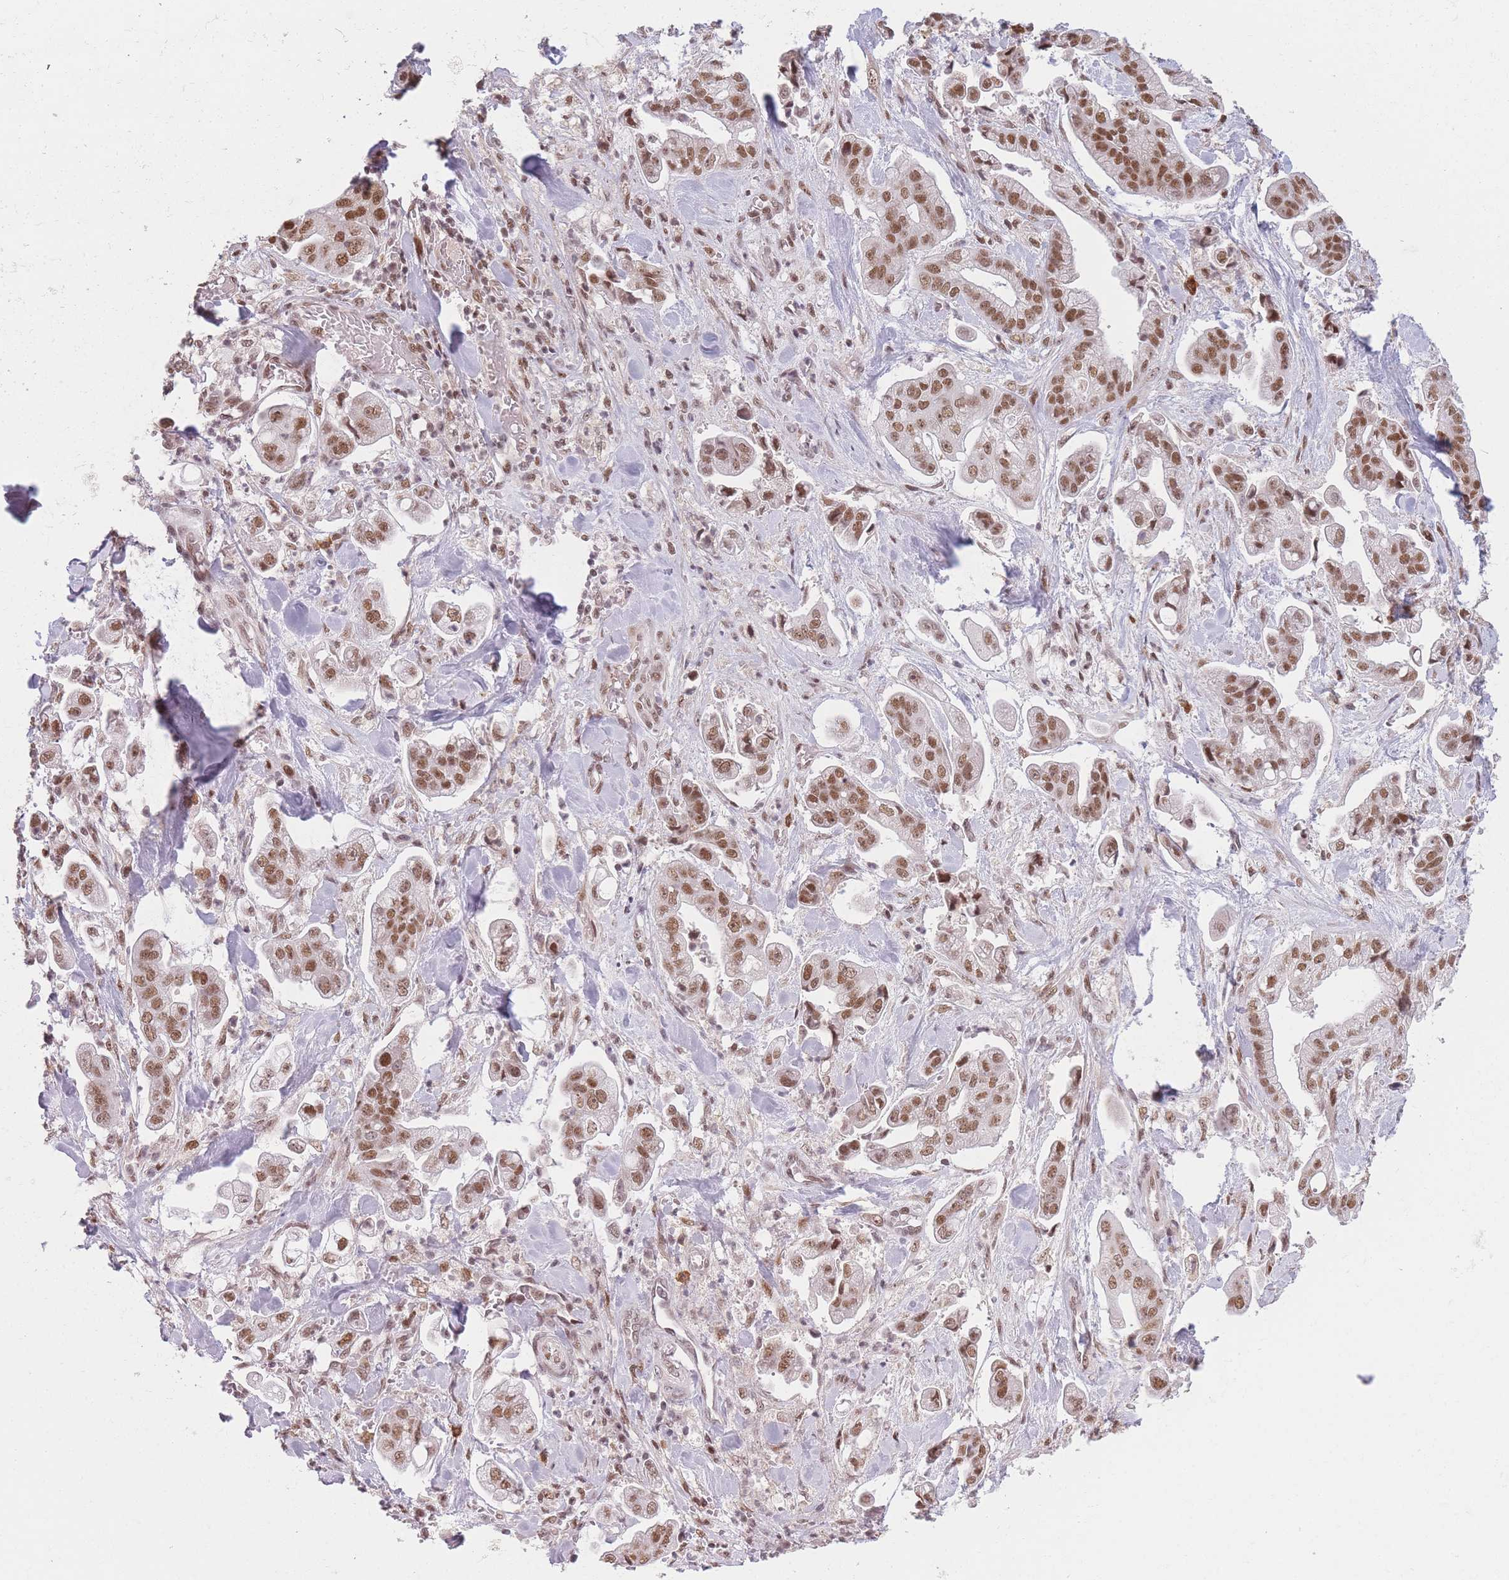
{"staining": {"intensity": "moderate", "quantity": "25%-75%", "location": "nuclear"}, "tissue": "stomach cancer", "cell_type": "Tumor cells", "image_type": "cancer", "snomed": [{"axis": "morphology", "description": "Adenocarcinoma, NOS"}, {"axis": "topography", "description": "Stomach"}], "caption": "Immunohistochemistry histopathology image of neoplastic tissue: adenocarcinoma (stomach) stained using IHC demonstrates medium levels of moderate protein expression localized specifically in the nuclear of tumor cells, appearing as a nuclear brown color.", "gene": "SUPT6H", "patient": {"sex": "male", "age": 62}}